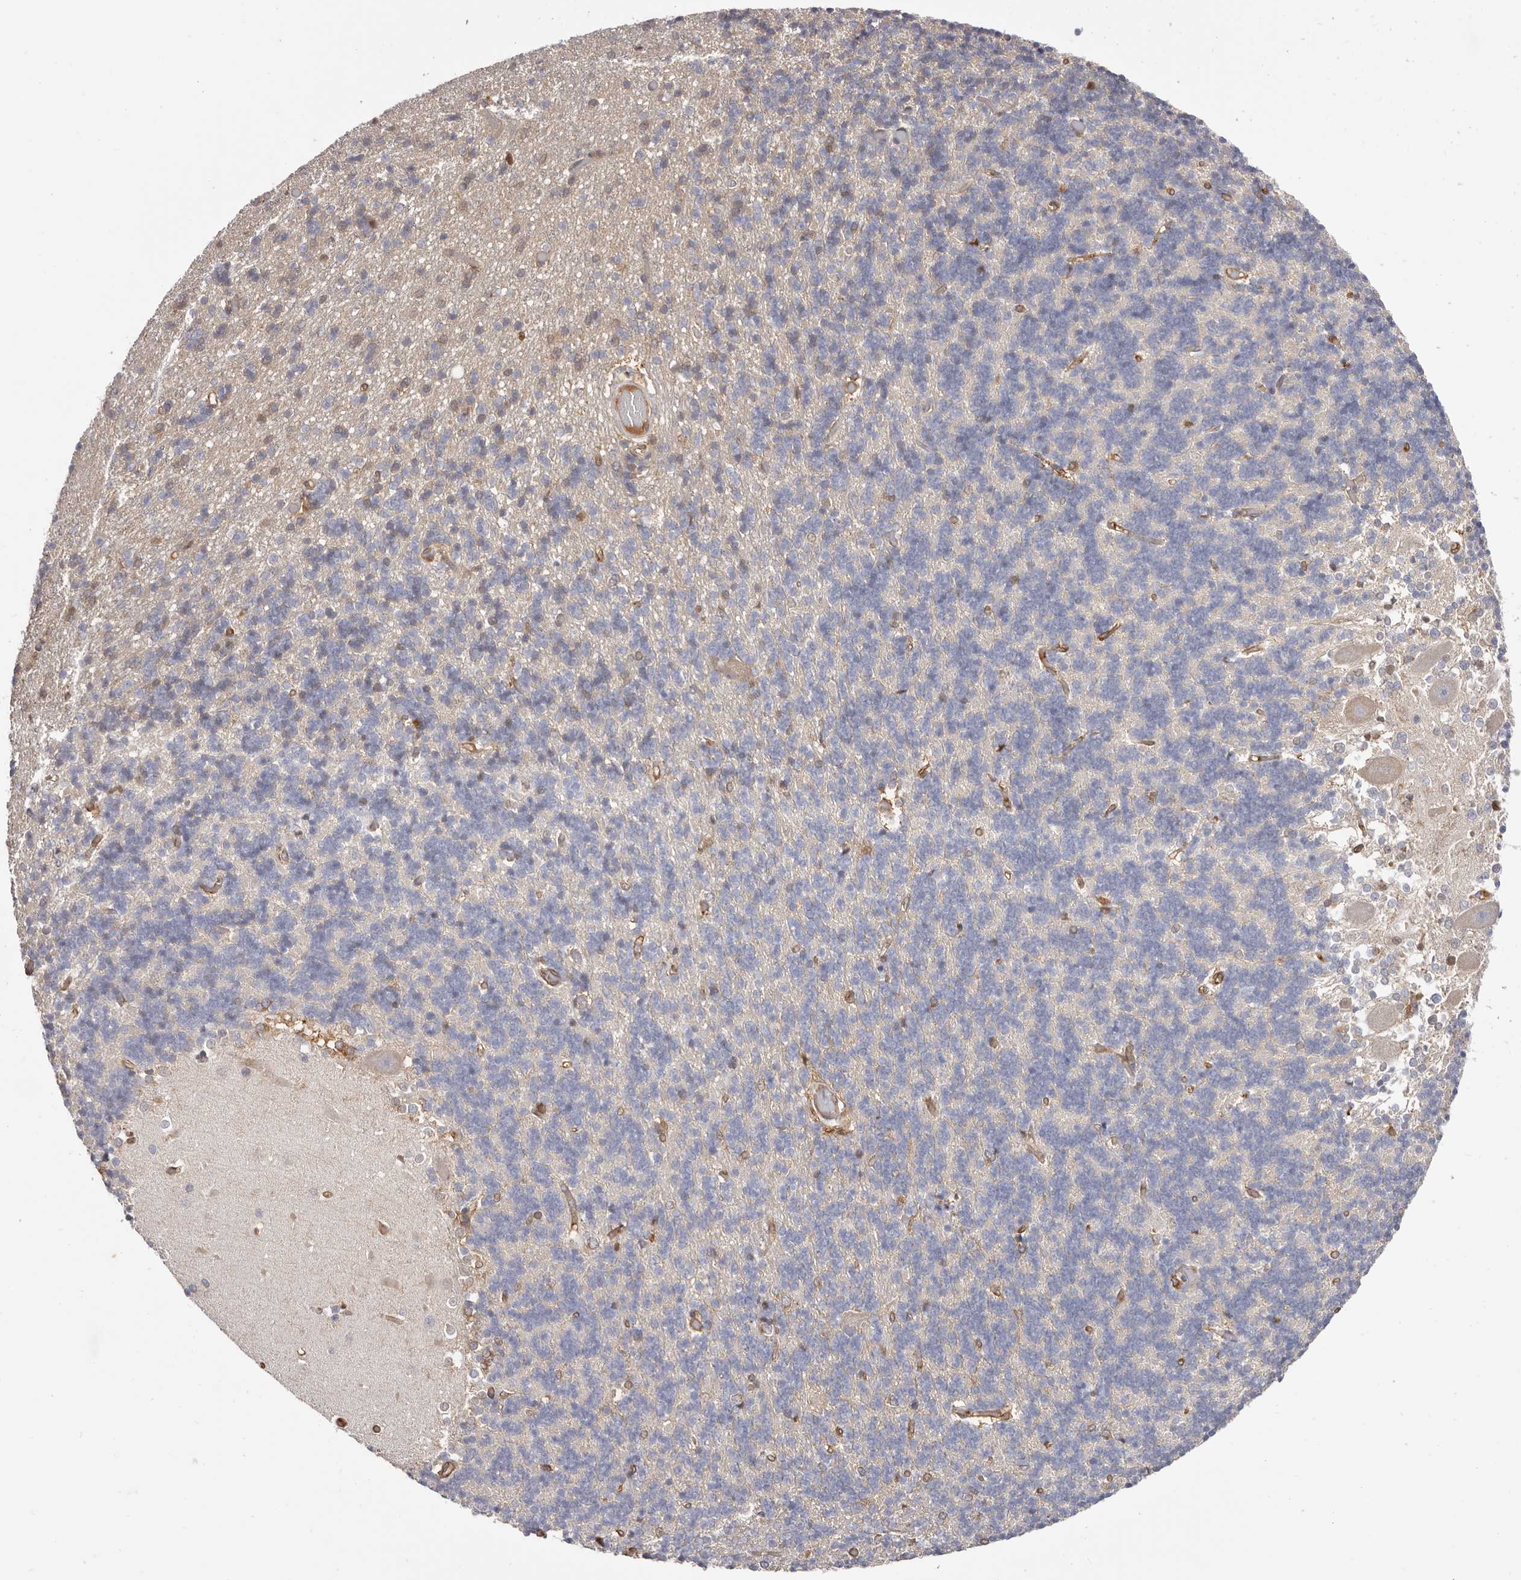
{"staining": {"intensity": "weak", "quantity": "25%-75%", "location": "cytoplasmic/membranous"}, "tissue": "cerebellum", "cell_type": "Cells in granular layer", "image_type": "normal", "snomed": [{"axis": "morphology", "description": "Normal tissue, NOS"}, {"axis": "topography", "description": "Cerebellum"}], "caption": "Protein expression analysis of normal human cerebellum reveals weak cytoplasmic/membranous expression in about 25%-75% of cells in granular layer. (Brightfield microscopy of DAB IHC at high magnification).", "gene": "LAP3", "patient": {"sex": "male", "age": 37}}